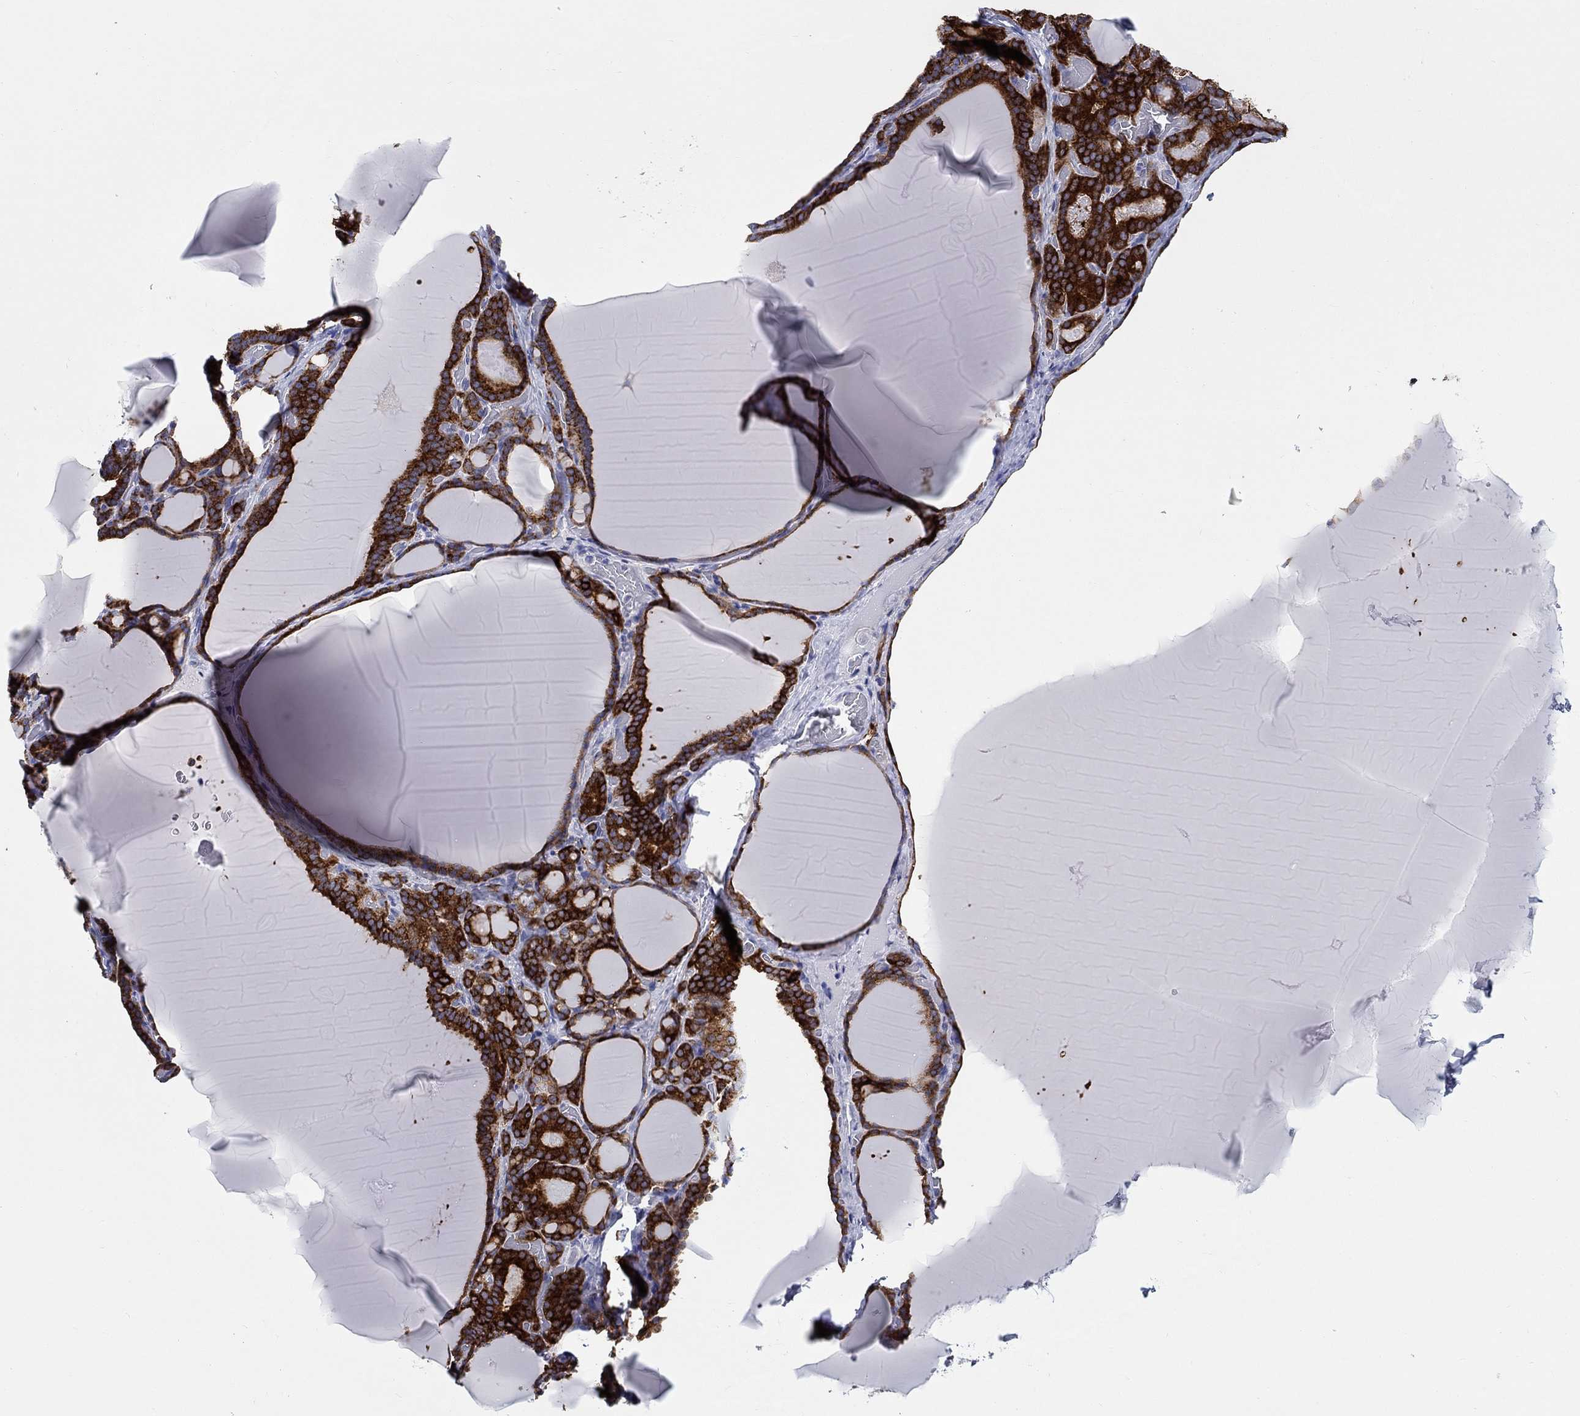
{"staining": {"intensity": "strong", "quantity": ">75%", "location": "cytoplasmic/membranous"}, "tissue": "thyroid gland", "cell_type": "Glandular cells", "image_type": "normal", "snomed": [{"axis": "morphology", "description": "Normal tissue, NOS"}, {"axis": "morphology", "description": "Hyperplasia, NOS"}, {"axis": "topography", "description": "Thyroid gland"}], "caption": "A high-resolution photomicrograph shows immunohistochemistry (IHC) staining of benign thyroid gland, which reveals strong cytoplasmic/membranous expression in about >75% of glandular cells. The protein of interest is shown in brown color, while the nuclei are stained blue.", "gene": "RAP1GAP", "patient": {"sex": "female", "age": 27}}